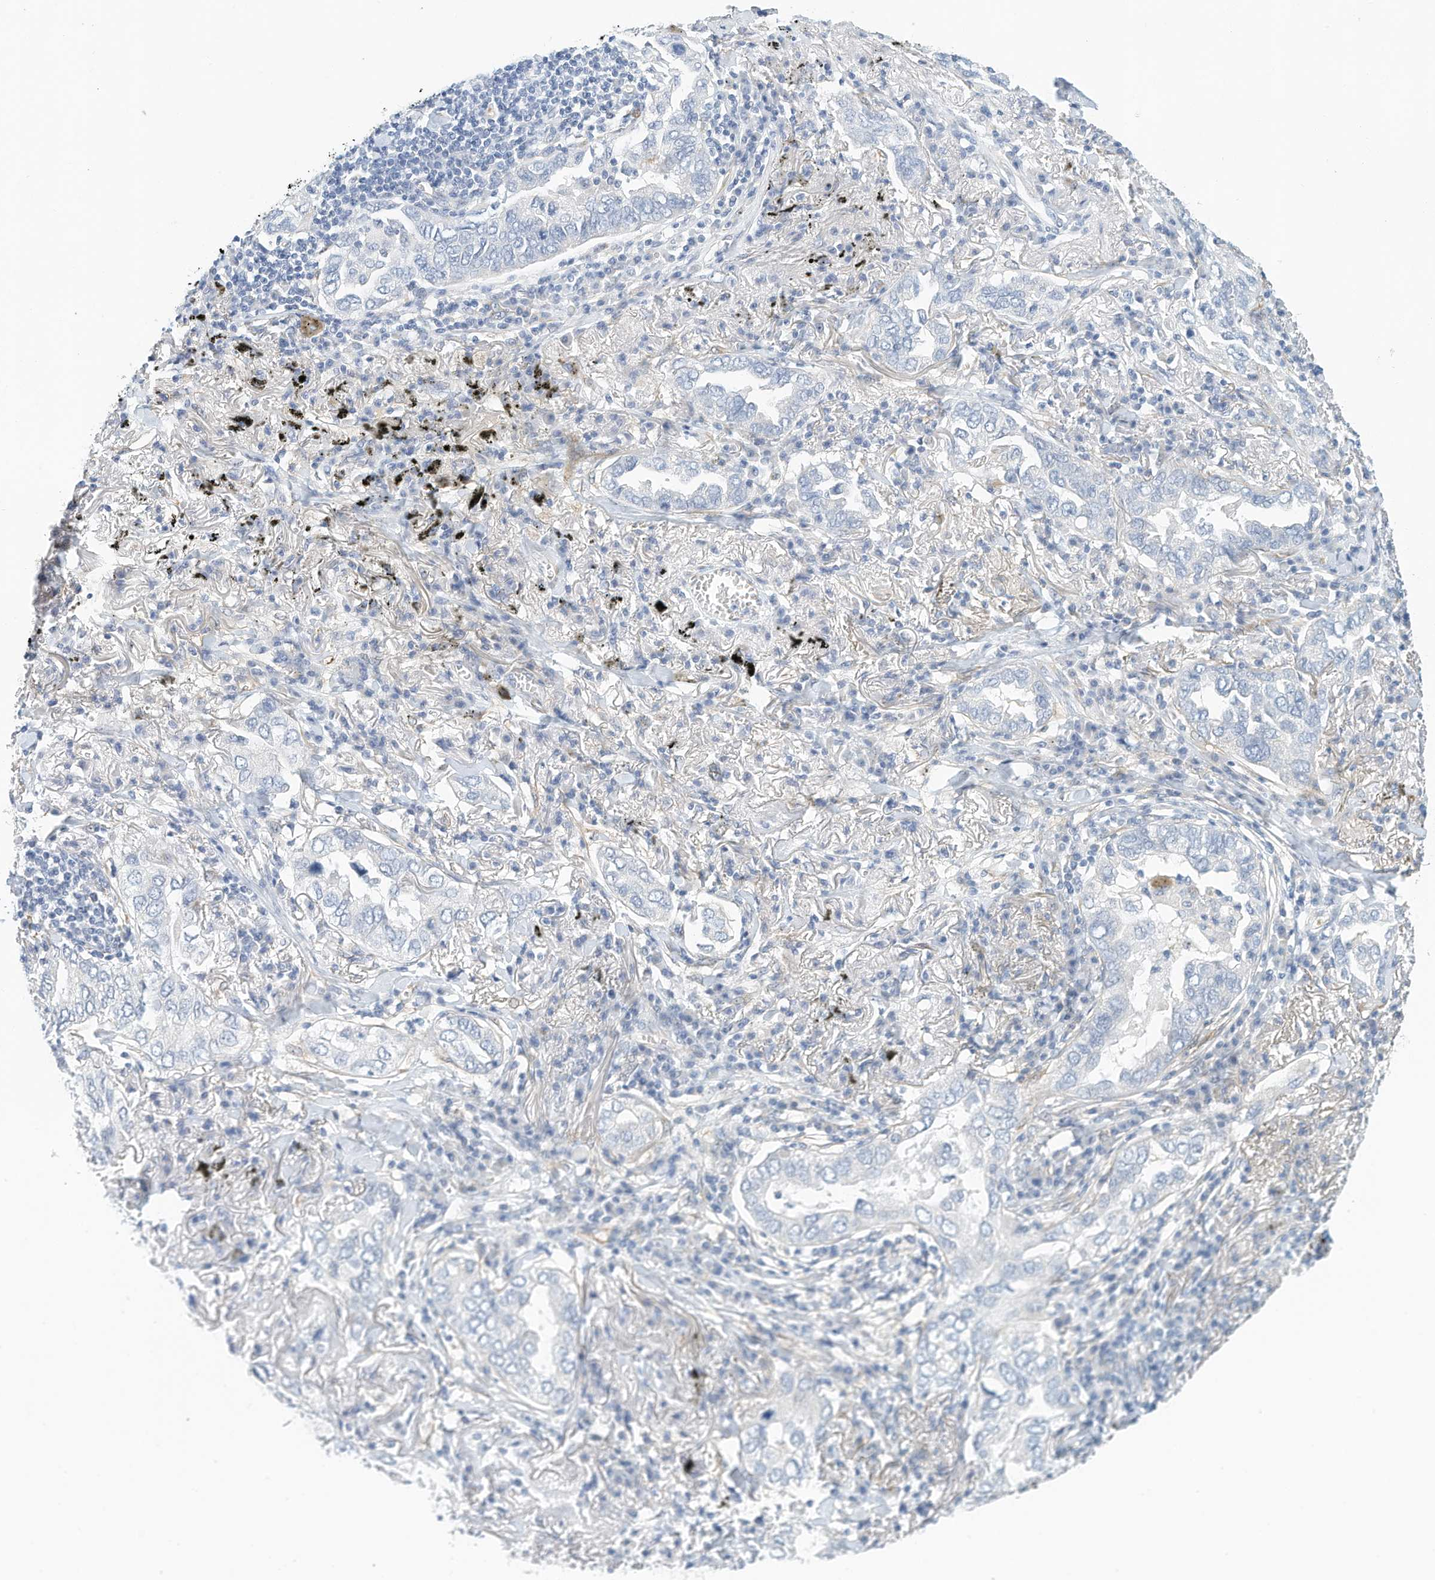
{"staining": {"intensity": "negative", "quantity": "none", "location": "none"}, "tissue": "lung cancer", "cell_type": "Tumor cells", "image_type": "cancer", "snomed": [{"axis": "morphology", "description": "Adenocarcinoma, NOS"}, {"axis": "topography", "description": "Lung"}], "caption": "Immunohistochemistry (IHC) micrograph of neoplastic tissue: lung adenocarcinoma stained with DAB demonstrates no significant protein staining in tumor cells.", "gene": "ARHGAP28", "patient": {"sex": "male", "age": 65}}